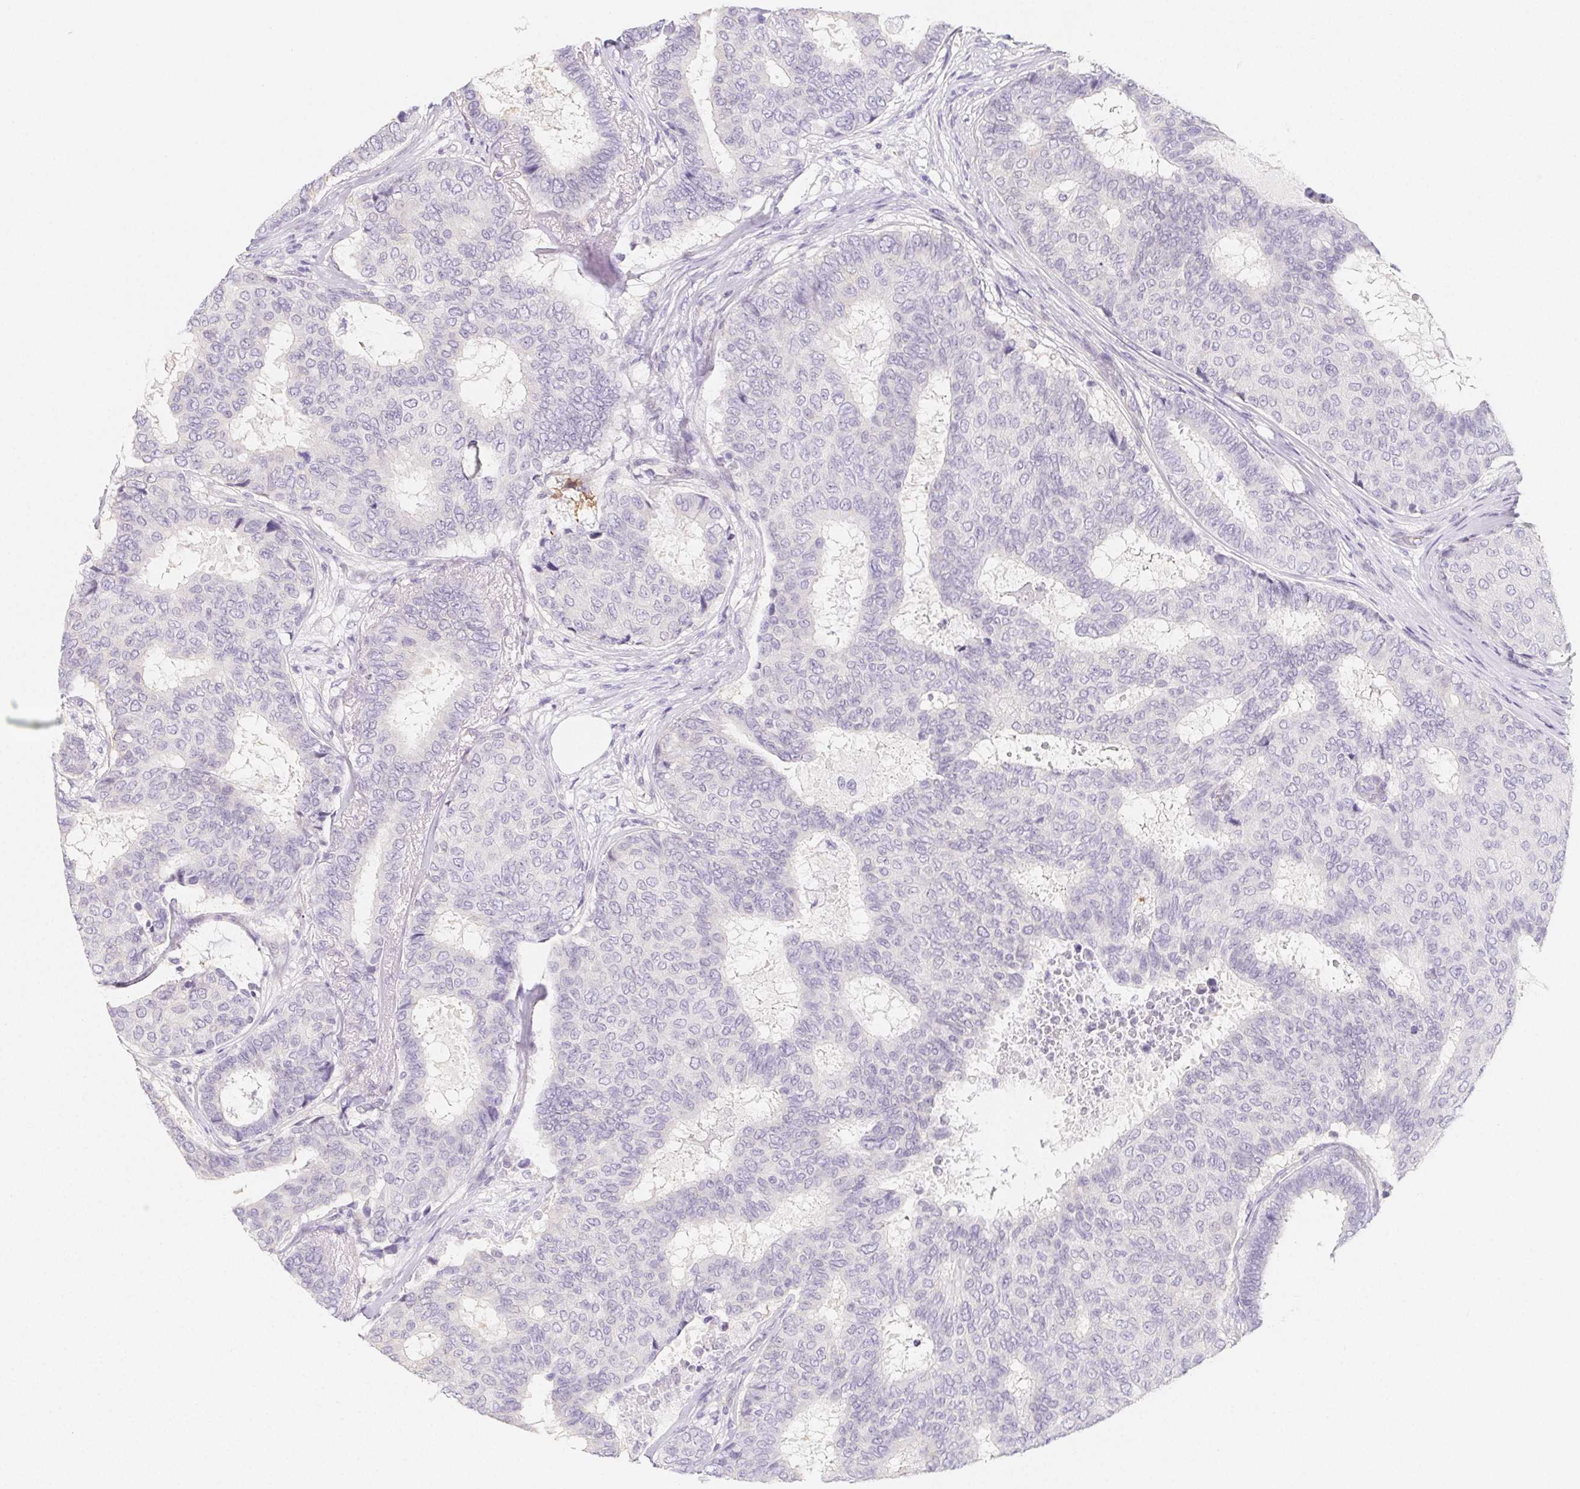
{"staining": {"intensity": "negative", "quantity": "none", "location": "none"}, "tissue": "breast cancer", "cell_type": "Tumor cells", "image_type": "cancer", "snomed": [{"axis": "morphology", "description": "Duct carcinoma"}, {"axis": "topography", "description": "Breast"}], "caption": "DAB immunohistochemical staining of breast cancer demonstrates no significant staining in tumor cells.", "gene": "ZBBX", "patient": {"sex": "female", "age": 75}}